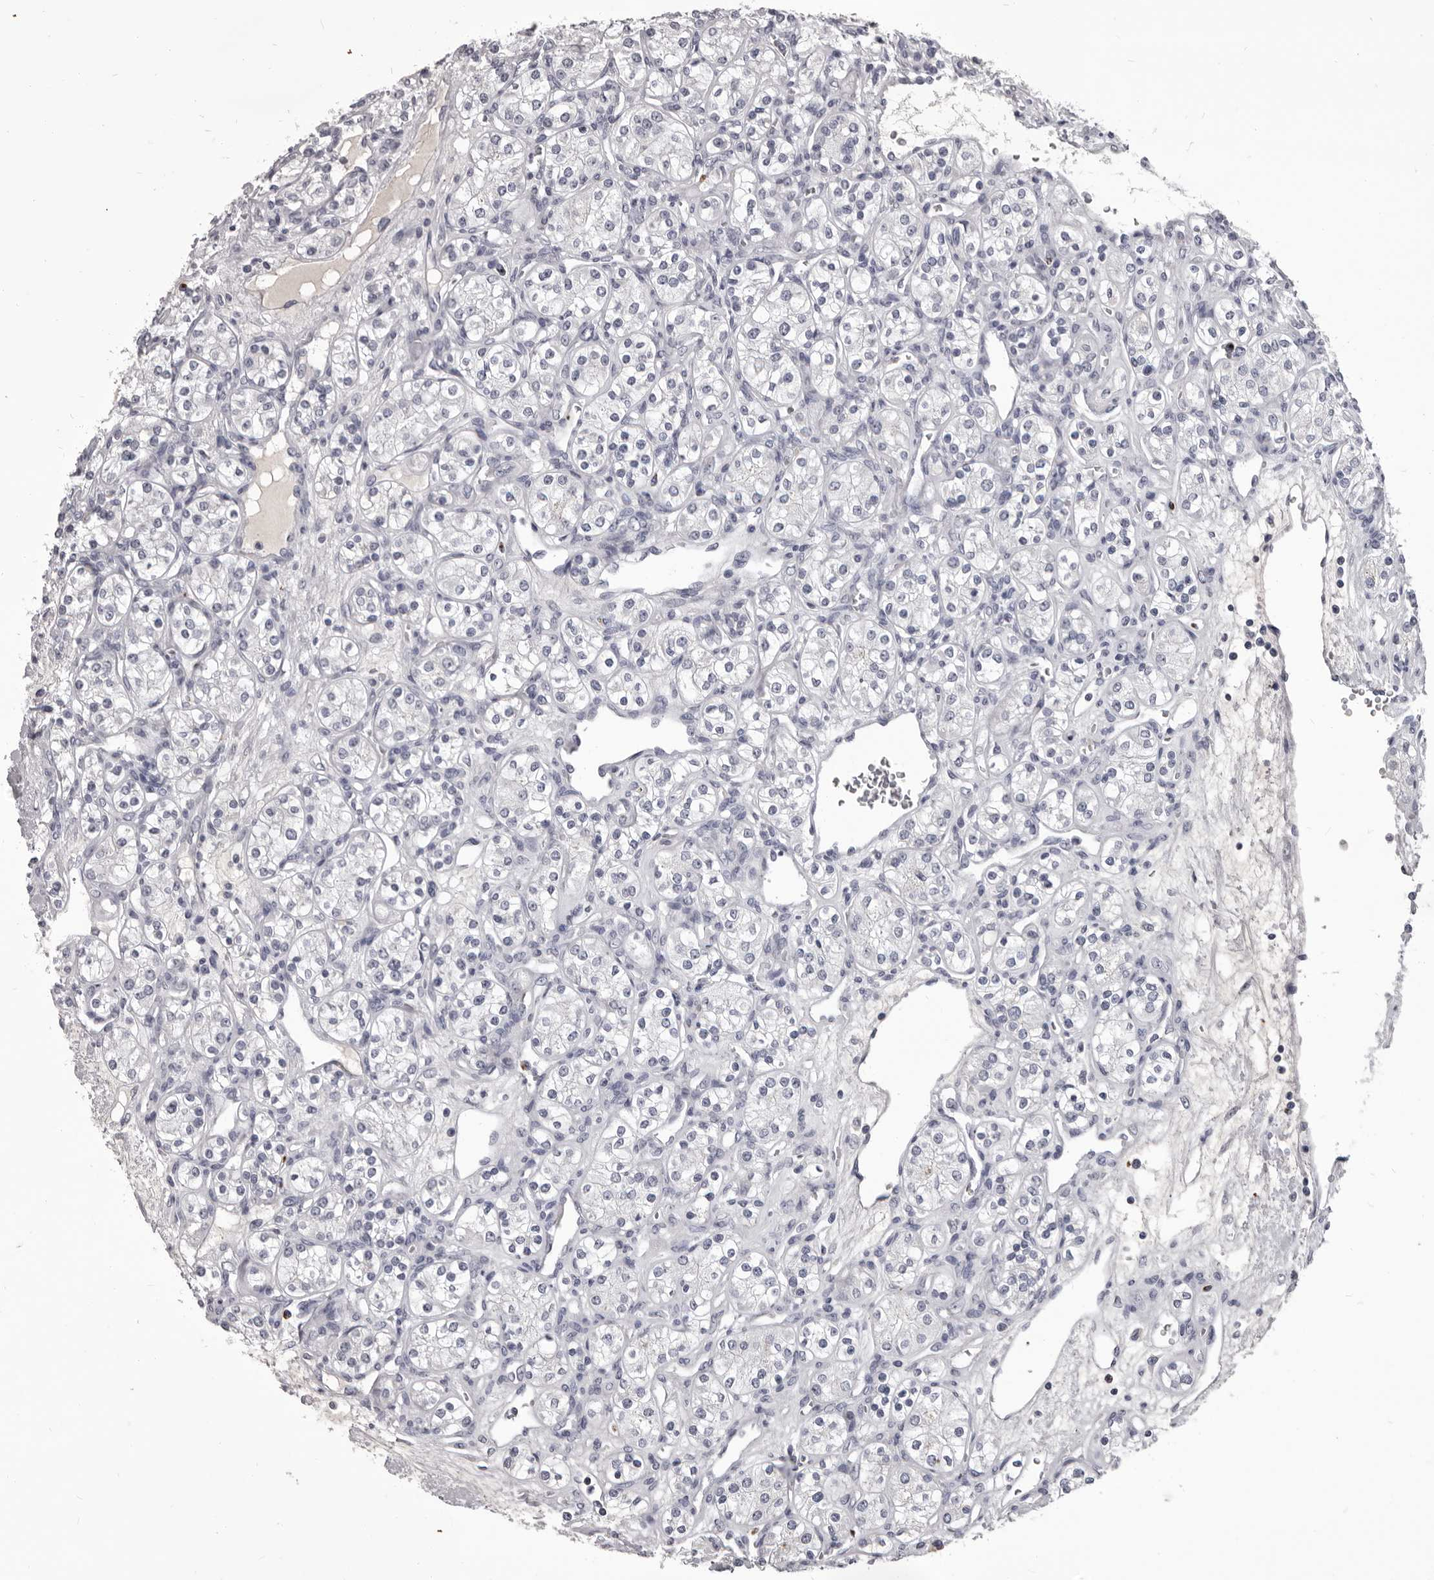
{"staining": {"intensity": "negative", "quantity": "none", "location": "none"}, "tissue": "renal cancer", "cell_type": "Tumor cells", "image_type": "cancer", "snomed": [{"axis": "morphology", "description": "Adenocarcinoma, NOS"}, {"axis": "topography", "description": "Kidney"}], "caption": "This is an IHC micrograph of human adenocarcinoma (renal). There is no staining in tumor cells.", "gene": "GZMH", "patient": {"sex": "male", "age": 77}}